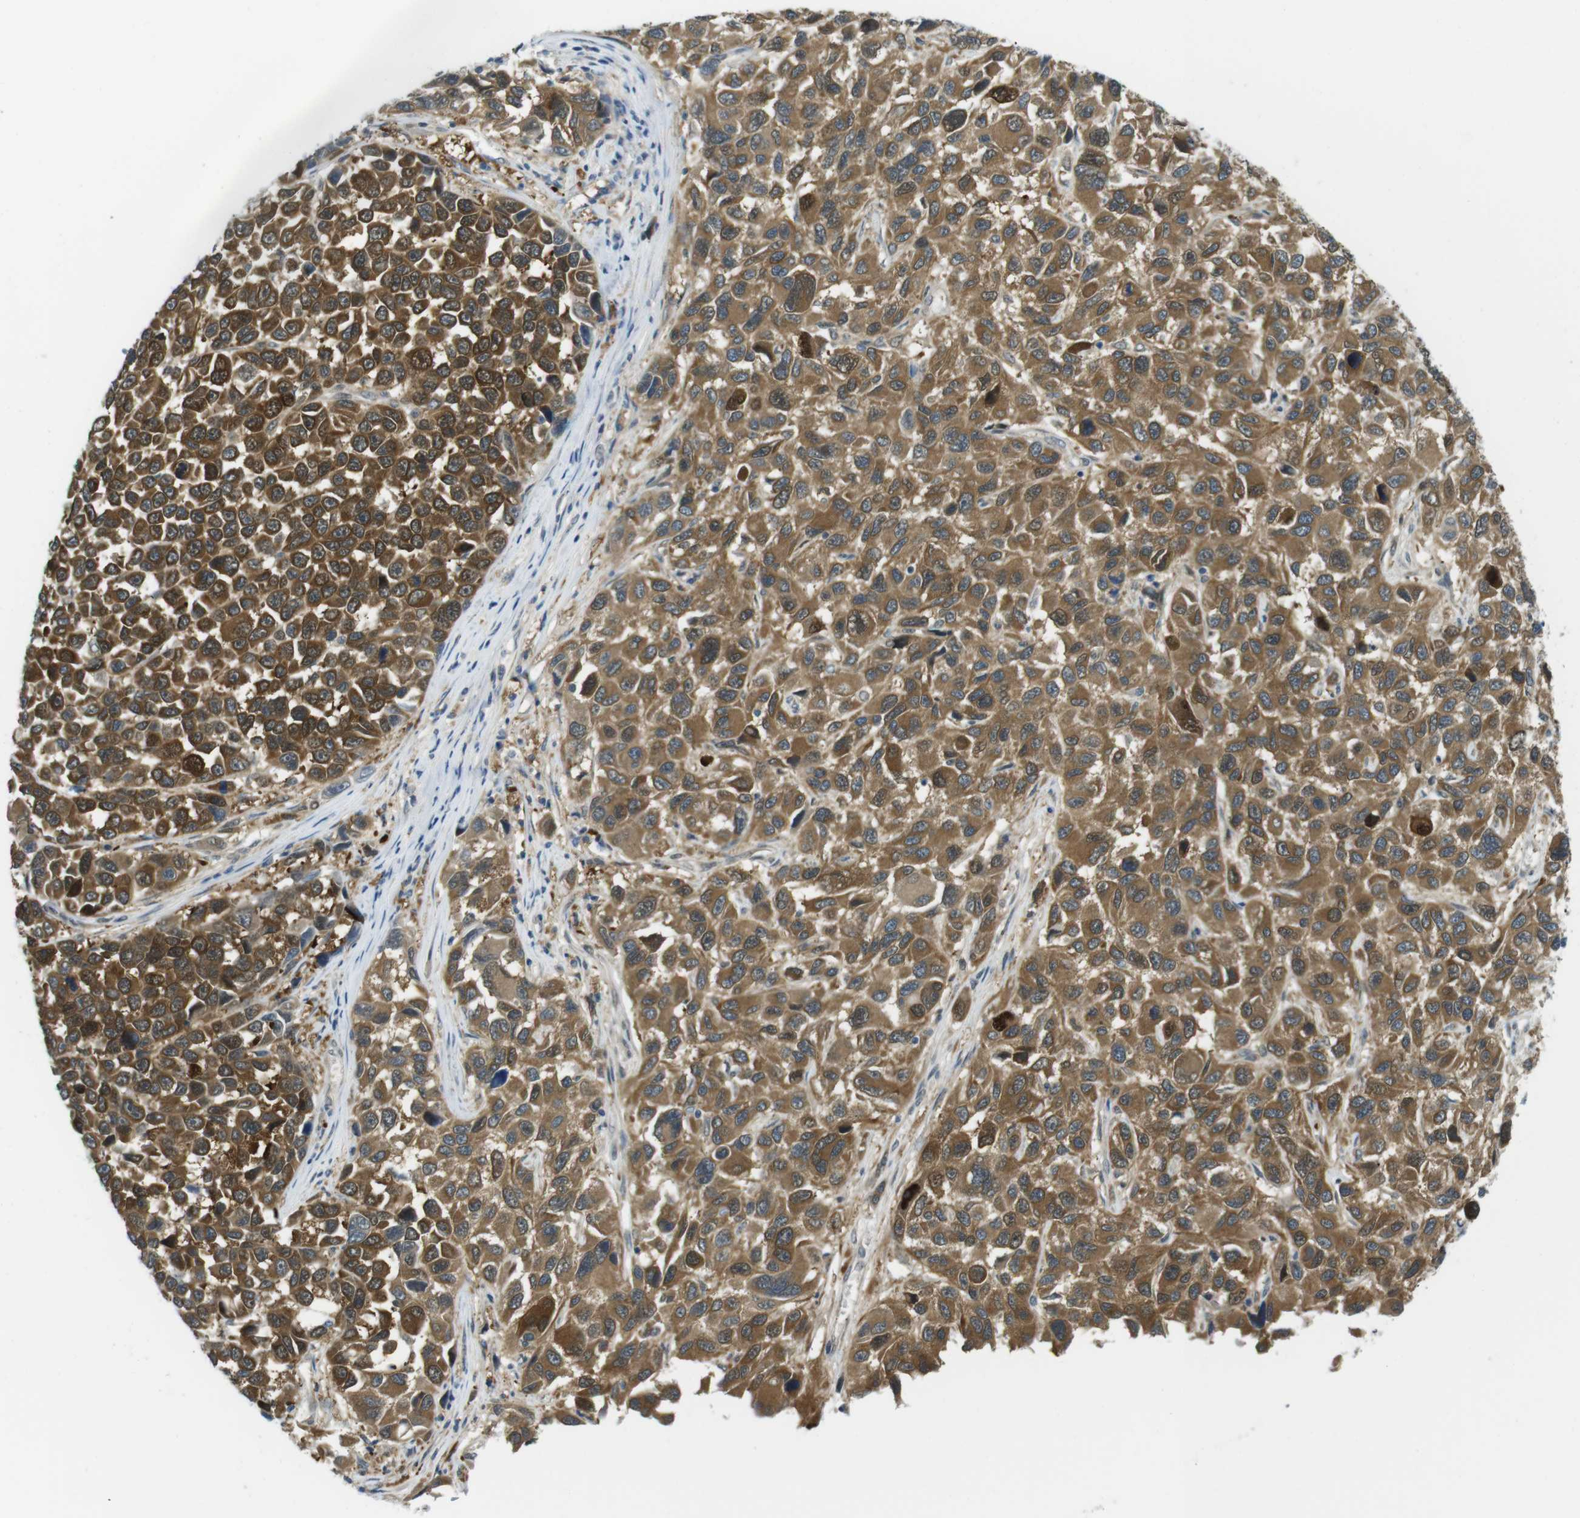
{"staining": {"intensity": "strong", "quantity": ">75%", "location": "cytoplasmic/membranous"}, "tissue": "melanoma", "cell_type": "Tumor cells", "image_type": "cancer", "snomed": [{"axis": "morphology", "description": "Malignant melanoma, NOS"}, {"axis": "topography", "description": "Skin"}], "caption": "Malignant melanoma tissue demonstrates strong cytoplasmic/membranous expression in approximately >75% of tumor cells, visualized by immunohistochemistry.", "gene": "CASP2", "patient": {"sex": "male", "age": 53}}